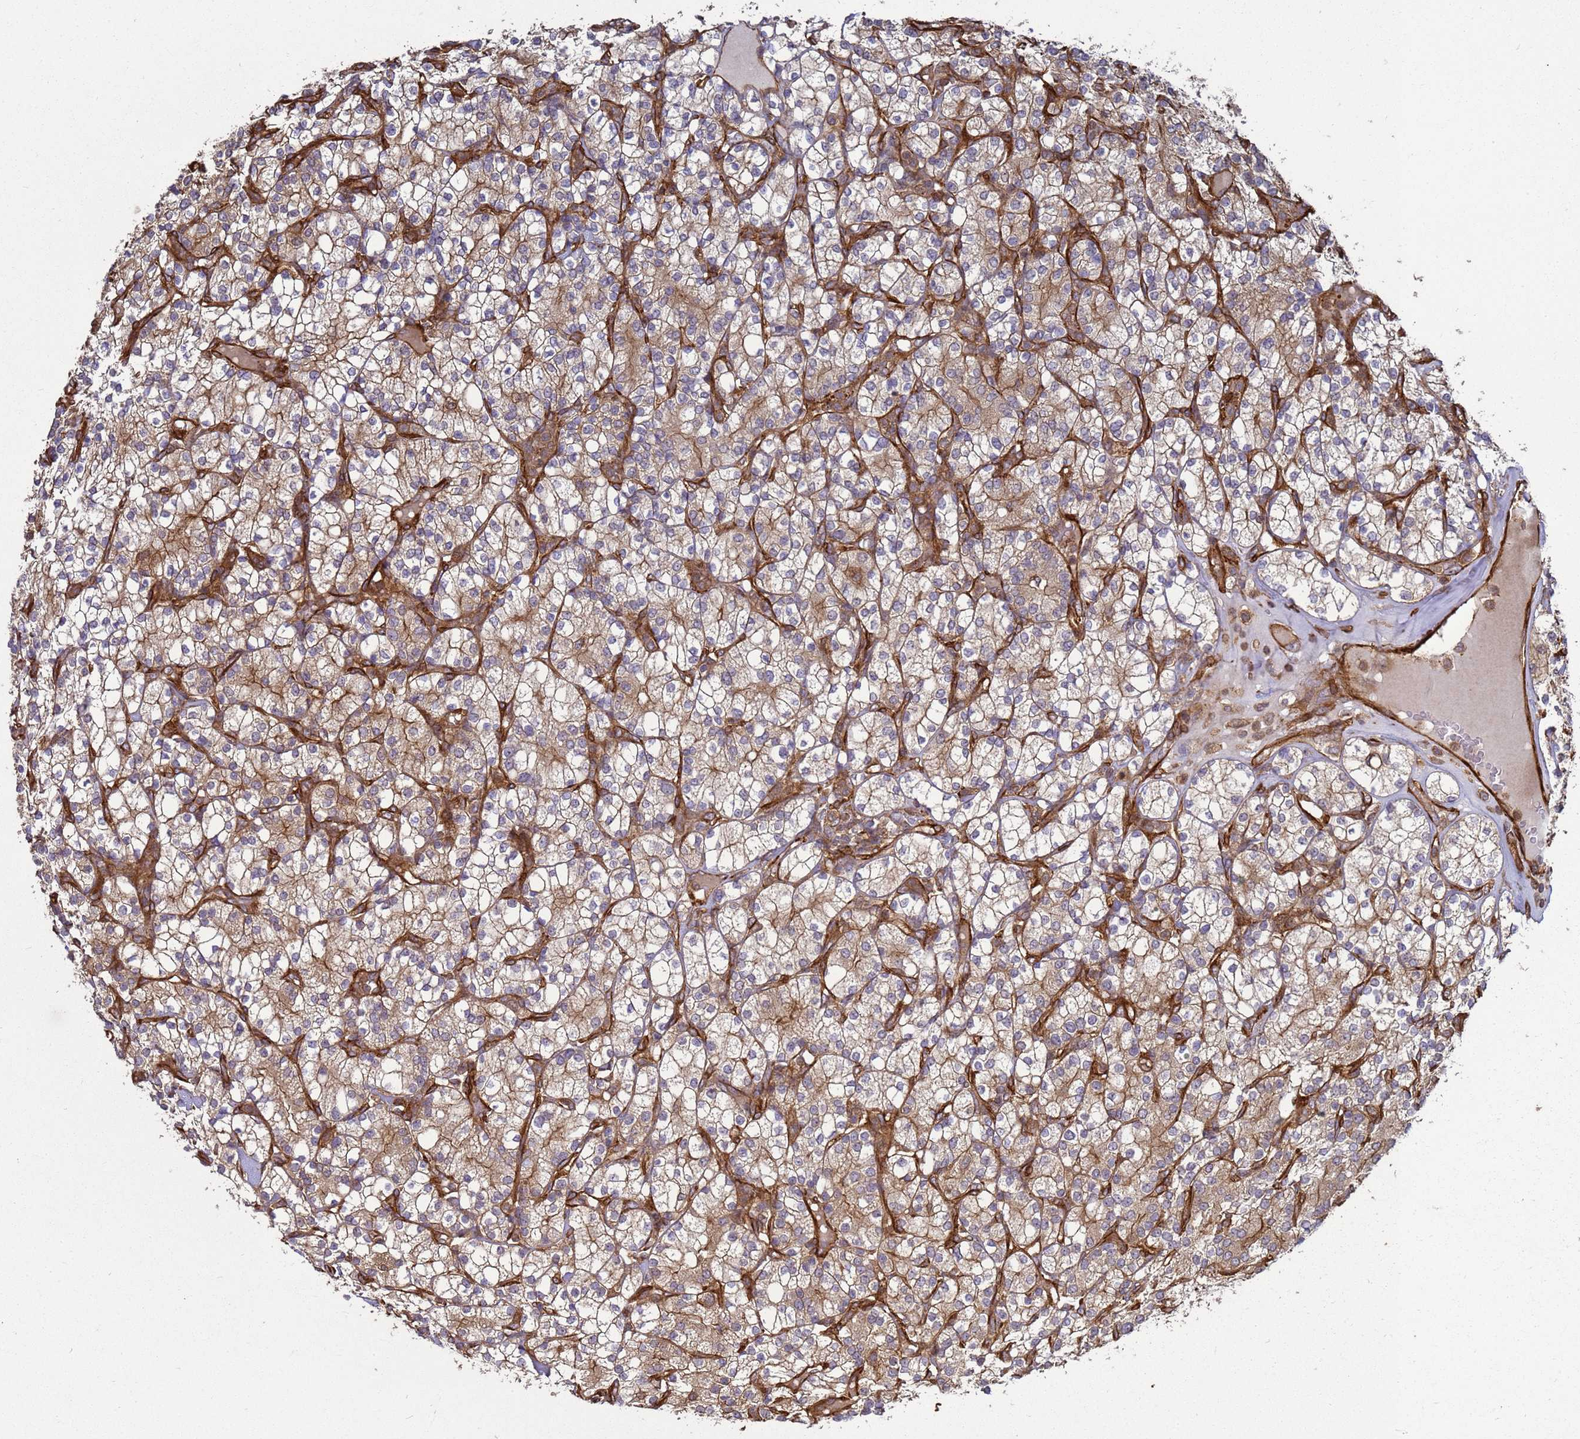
{"staining": {"intensity": "moderate", "quantity": "25%-75%", "location": "cytoplasmic/membranous"}, "tissue": "renal cancer", "cell_type": "Tumor cells", "image_type": "cancer", "snomed": [{"axis": "morphology", "description": "Adenocarcinoma, NOS"}, {"axis": "topography", "description": "Kidney"}], "caption": "A medium amount of moderate cytoplasmic/membranous expression is present in about 25%-75% of tumor cells in renal adenocarcinoma tissue.", "gene": "CNOT1", "patient": {"sex": "male", "age": 77}}